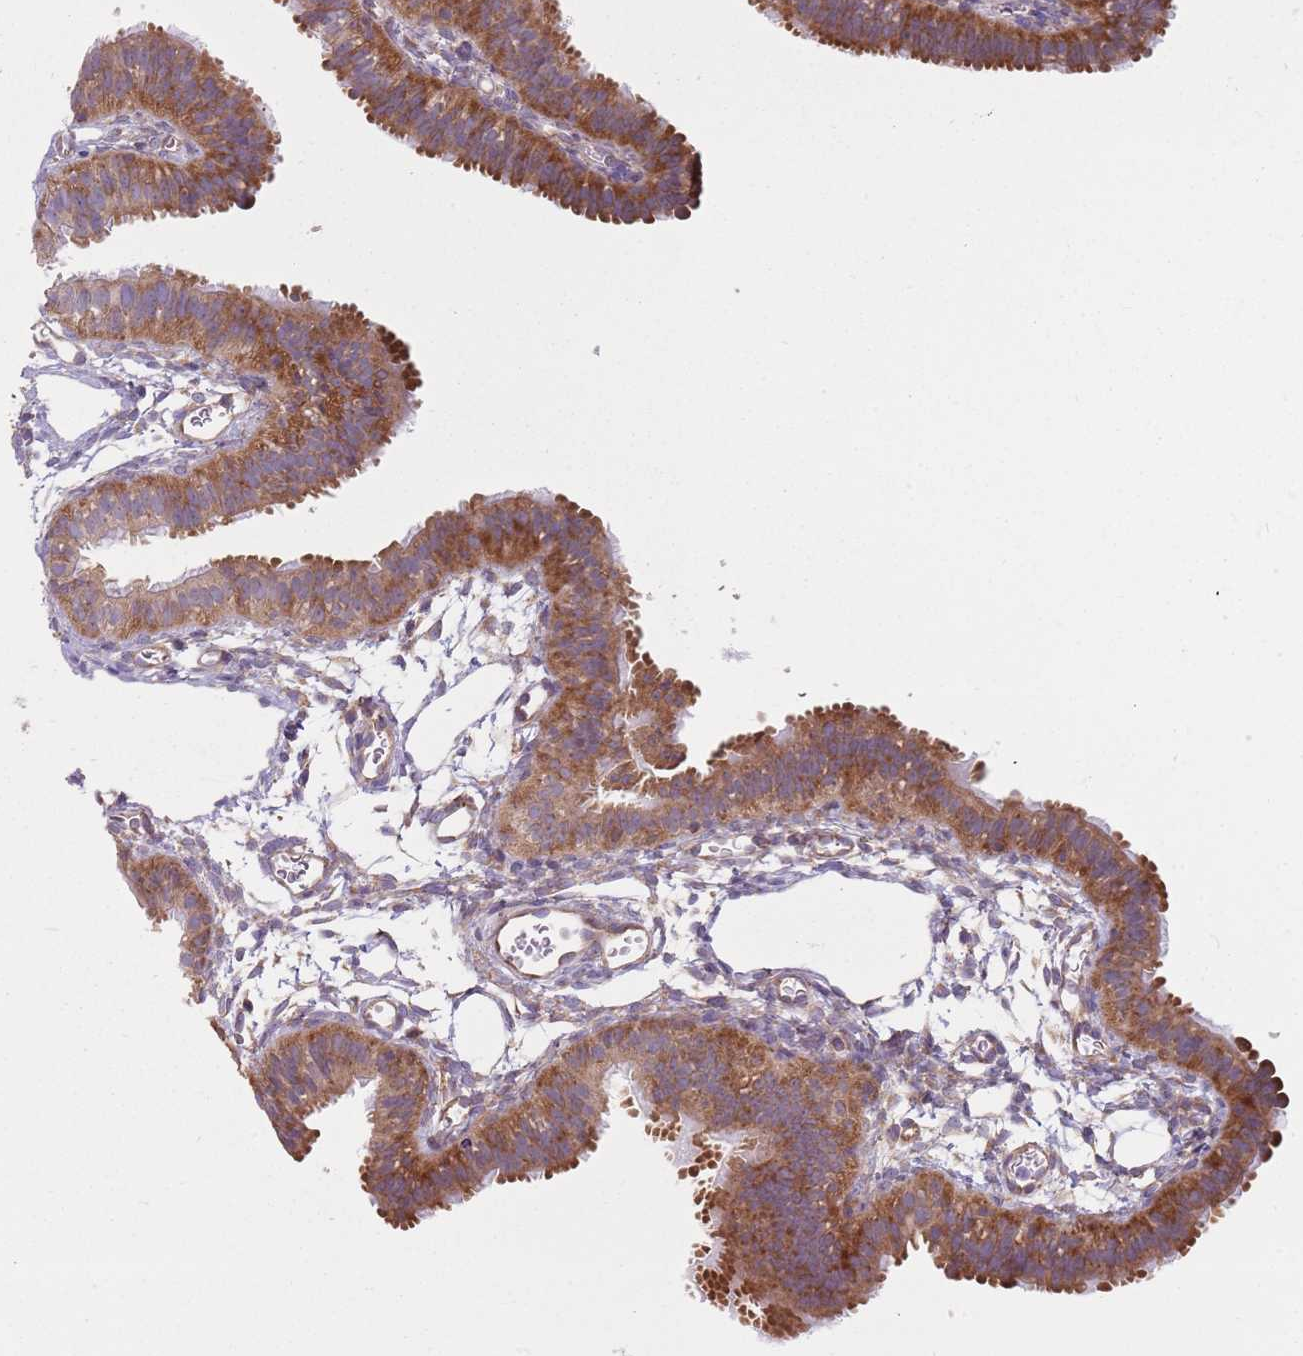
{"staining": {"intensity": "strong", "quantity": ">75%", "location": "cytoplasmic/membranous"}, "tissue": "fallopian tube", "cell_type": "Glandular cells", "image_type": "normal", "snomed": [{"axis": "morphology", "description": "Normal tissue, NOS"}, {"axis": "topography", "description": "Fallopian tube"}], "caption": "Strong cytoplasmic/membranous staining is identified in approximately >75% of glandular cells in normal fallopian tube. Nuclei are stained in blue.", "gene": "RPL17", "patient": {"sex": "female", "age": 35}}